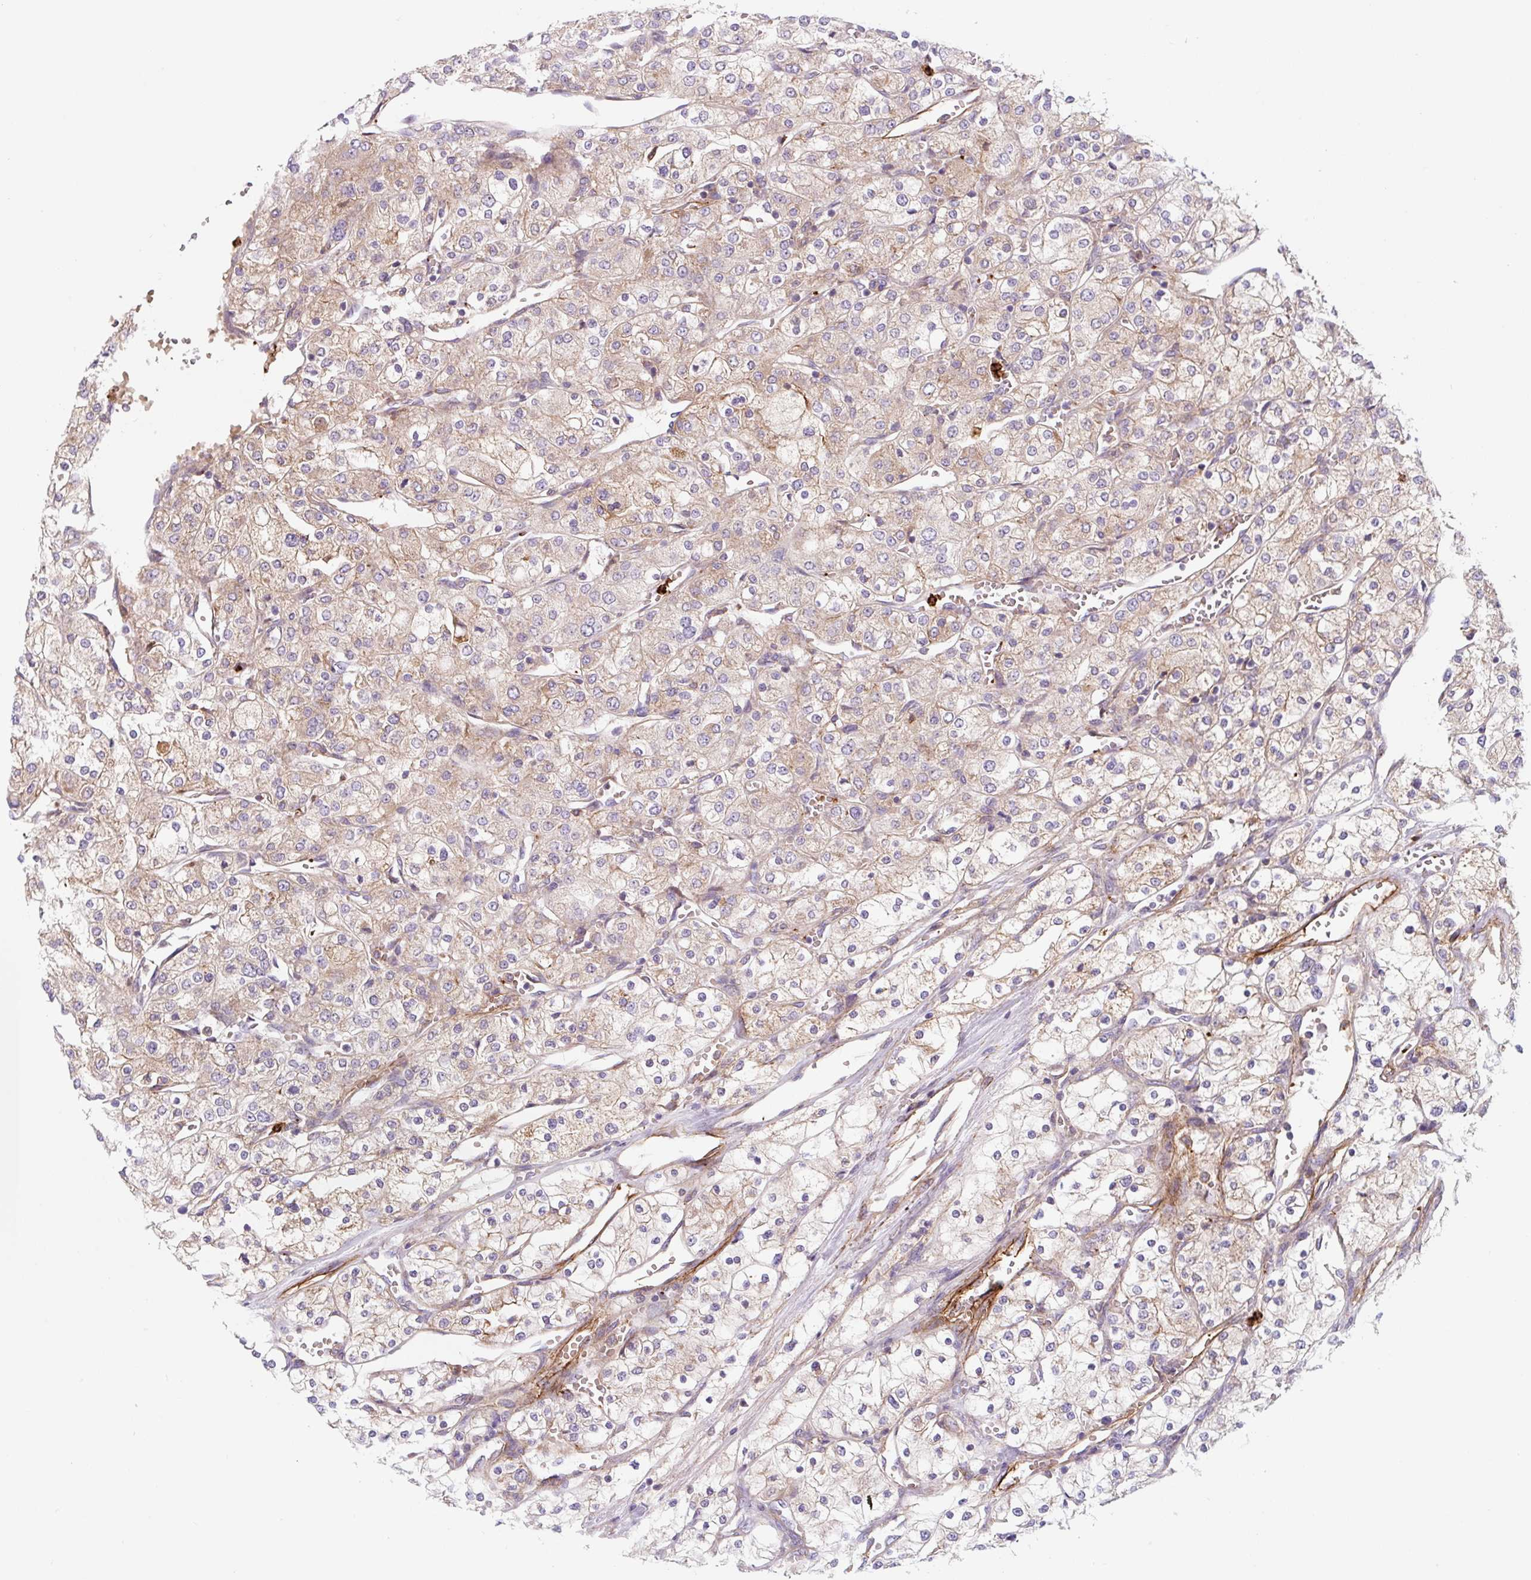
{"staining": {"intensity": "weak", "quantity": ">75%", "location": "cytoplasmic/membranous"}, "tissue": "renal cancer", "cell_type": "Tumor cells", "image_type": "cancer", "snomed": [{"axis": "morphology", "description": "Adenocarcinoma, NOS"}, {"axis": "topography", "description": "Kidney"}], "caption": "The micrograph reveals immunohistochemical staining of renal cancer (adenocarcinoma). There is weak cytoplasmic/membranous positivity is present in approximately >75% of tumor cells.", "gene": "DHFR2", "patient": {"sex": "male", "age": 80}}